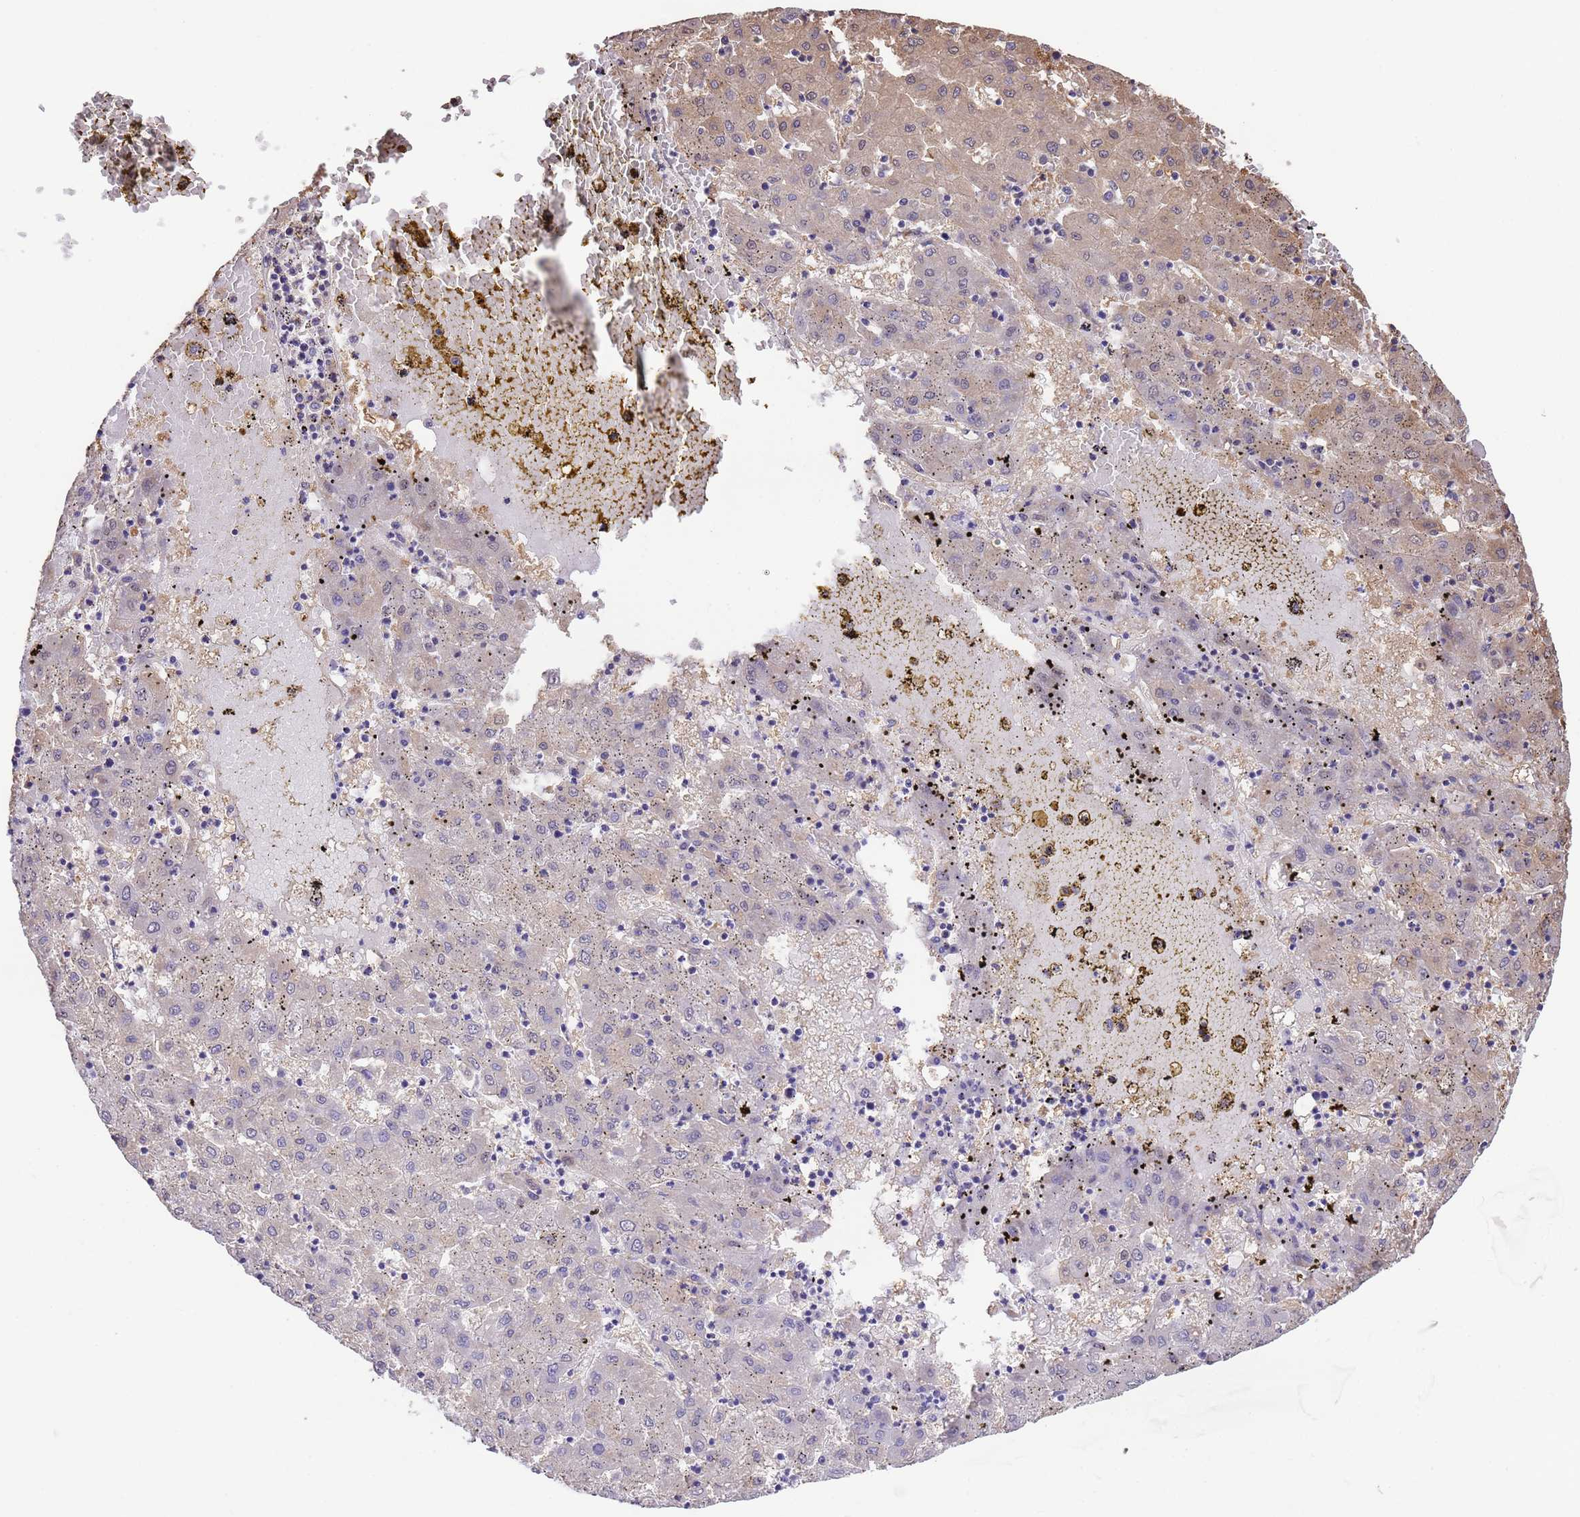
{"staining": {"intensity": "weak", "quantity": "<25%", "location": "cytoplasmic/membranous"}, "tissue": "liver cancer", "cell_type": "Tumor cells", "image_type": "cancer", "snomed": [{"axis": "morphology", "description": "Carcinoma, Hepatocellular, NOS"}, {"axis": "topography", "description": "Liver"}], "caption": "Immunohistochemistry (IHC) micrograph of liver cancer (hepatocellular carcinoma) stained for a protein (brown), which displays no positivity in tumor cells.", "gene": "NPHP1", "patient": {"sex": "male", "age": 72}}